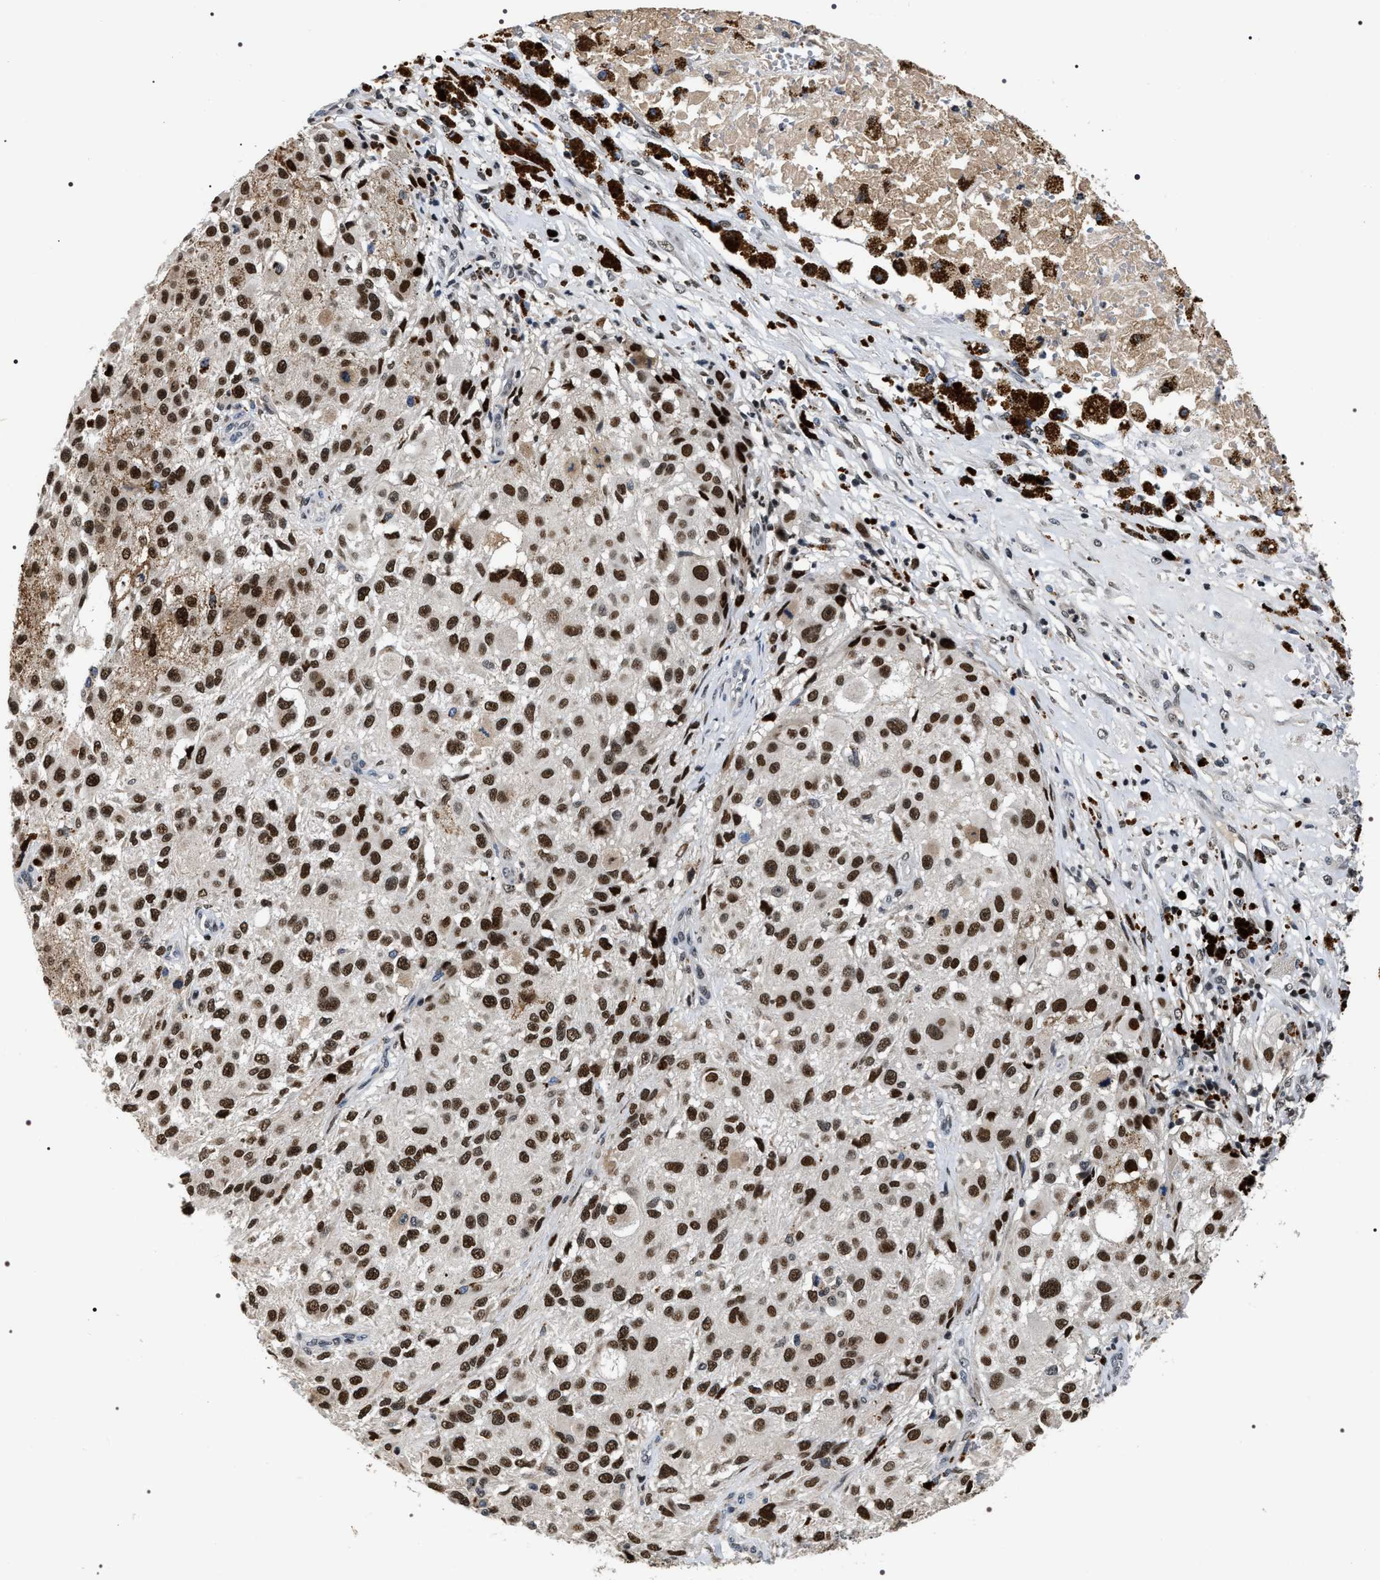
{"staining": {"intensity": "strong", "quantity": ">75%", "location": "nuclear"}, "tissue": "melanoma", "cell_type": "Tumor cells", "image_type": "cancer", "snomed": [{"axis": "morphology", "description": "Necrosis, NOS"}, {"axis": "morphology", "description": "Malignant melanoma, NOS"}, {"axis": "topography", "description": "Skin"}], "caption": "A brown stain labels strong nuclear positivity of a protein in melanoma tumor cells. The protein is stained brown, and the nuclei are stained in blue (DAB IHC with brightfield microscopy, high magnification).", "gene": "C7orf25", "patient": {"sex": "female", "age": 87}}